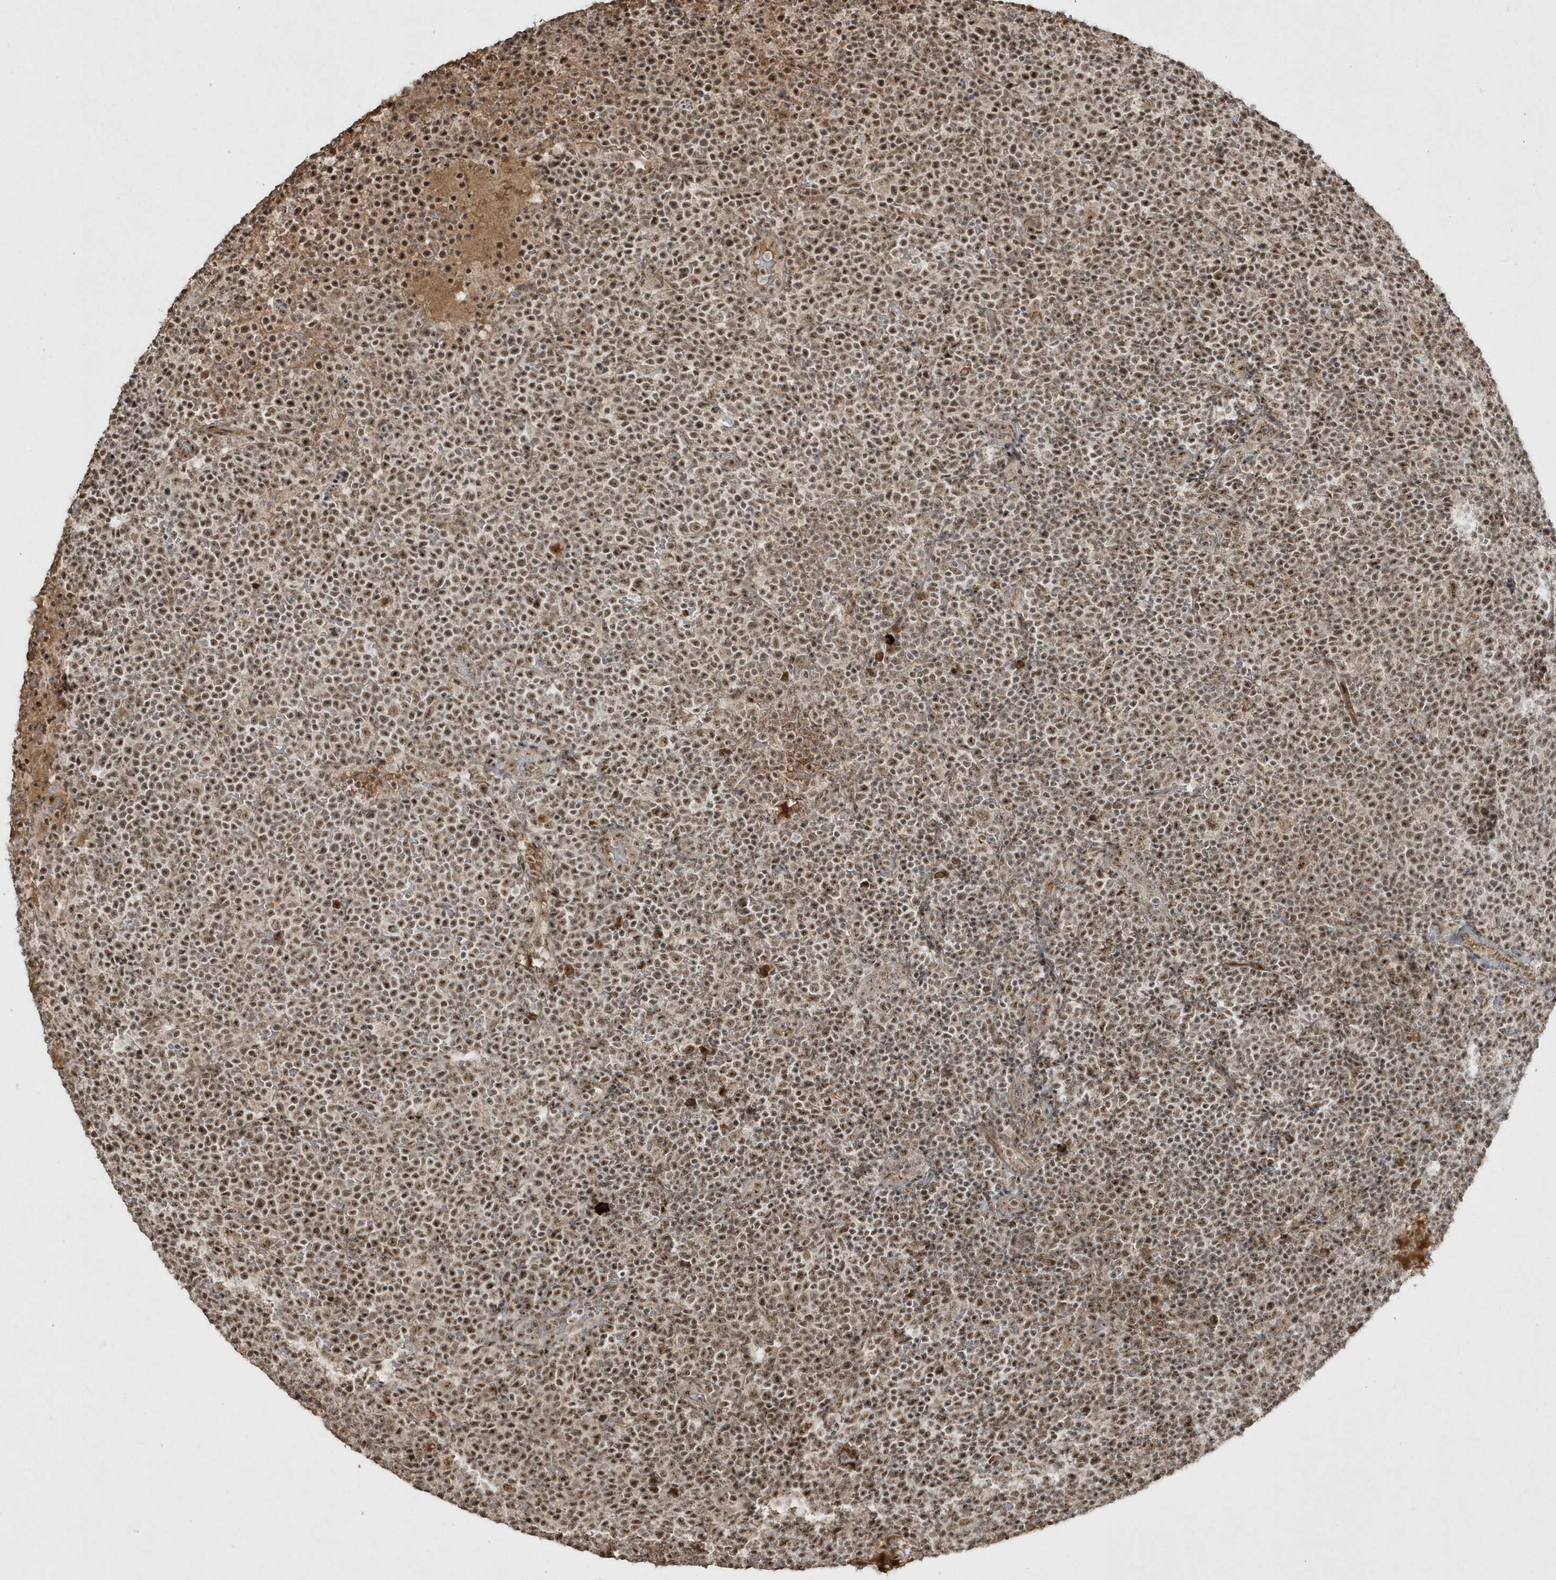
{"staining": {"intensity": "strong", "quantity": ">75%", "location": "nuclear"}, "tissue": "lymphoma", "cell_type": "Tumor cells", "image_type": "cancer", "snomed": [{"axis": "morphology", "description": "Malignant lymphoma, non-Hodgkin's type, High grade"}, {"axis": "topography", "description": "Lymph node"}], "caption": "Brown immunohistochemical staining in high-grade malignant lymphoma, non-Hodgkin's type demonstrates strong nuclear positivity in approximately >75% of tumor cells.", "gene": "POLR3B", "patient": {"sex": "male", "age": 61}}